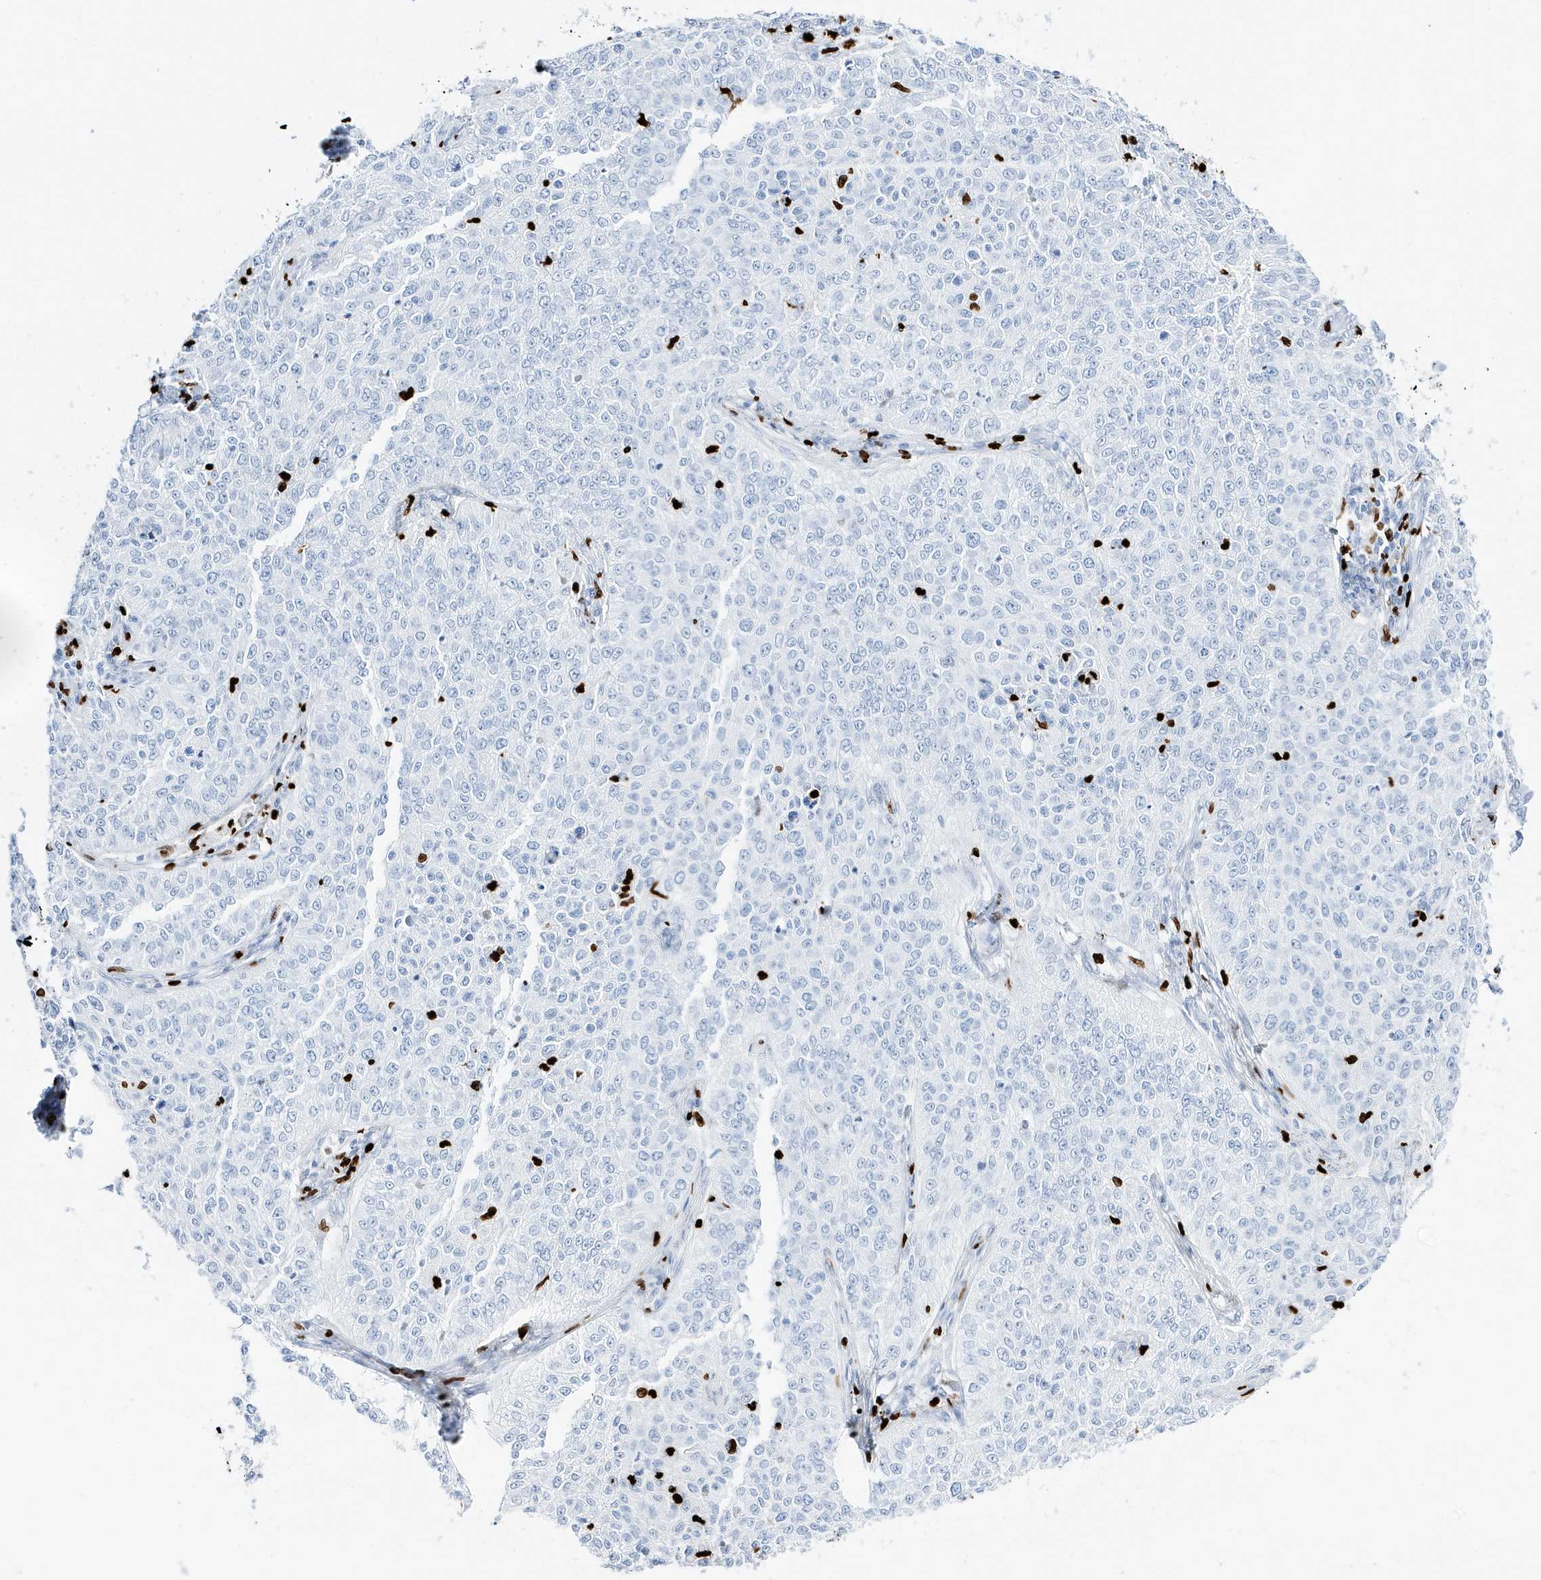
{"staining": {"intensity": "negative", "quantity": "none", "location": "none"}, "tissue": "cervical cancer", "cell_type": "Tumor cells", "image_type": "cancer", "snomed": [{"axis": "morphology", "description": "Squamous cell carcinoma, NOS"}, {"axis": "topography", "description": "Cervix"}], "caption": "Tumor cells show no significant staining in squamous cell carcinoma (cervical).", "gene": "MNDA", "patient": {"sex": "female", "age": 35}}